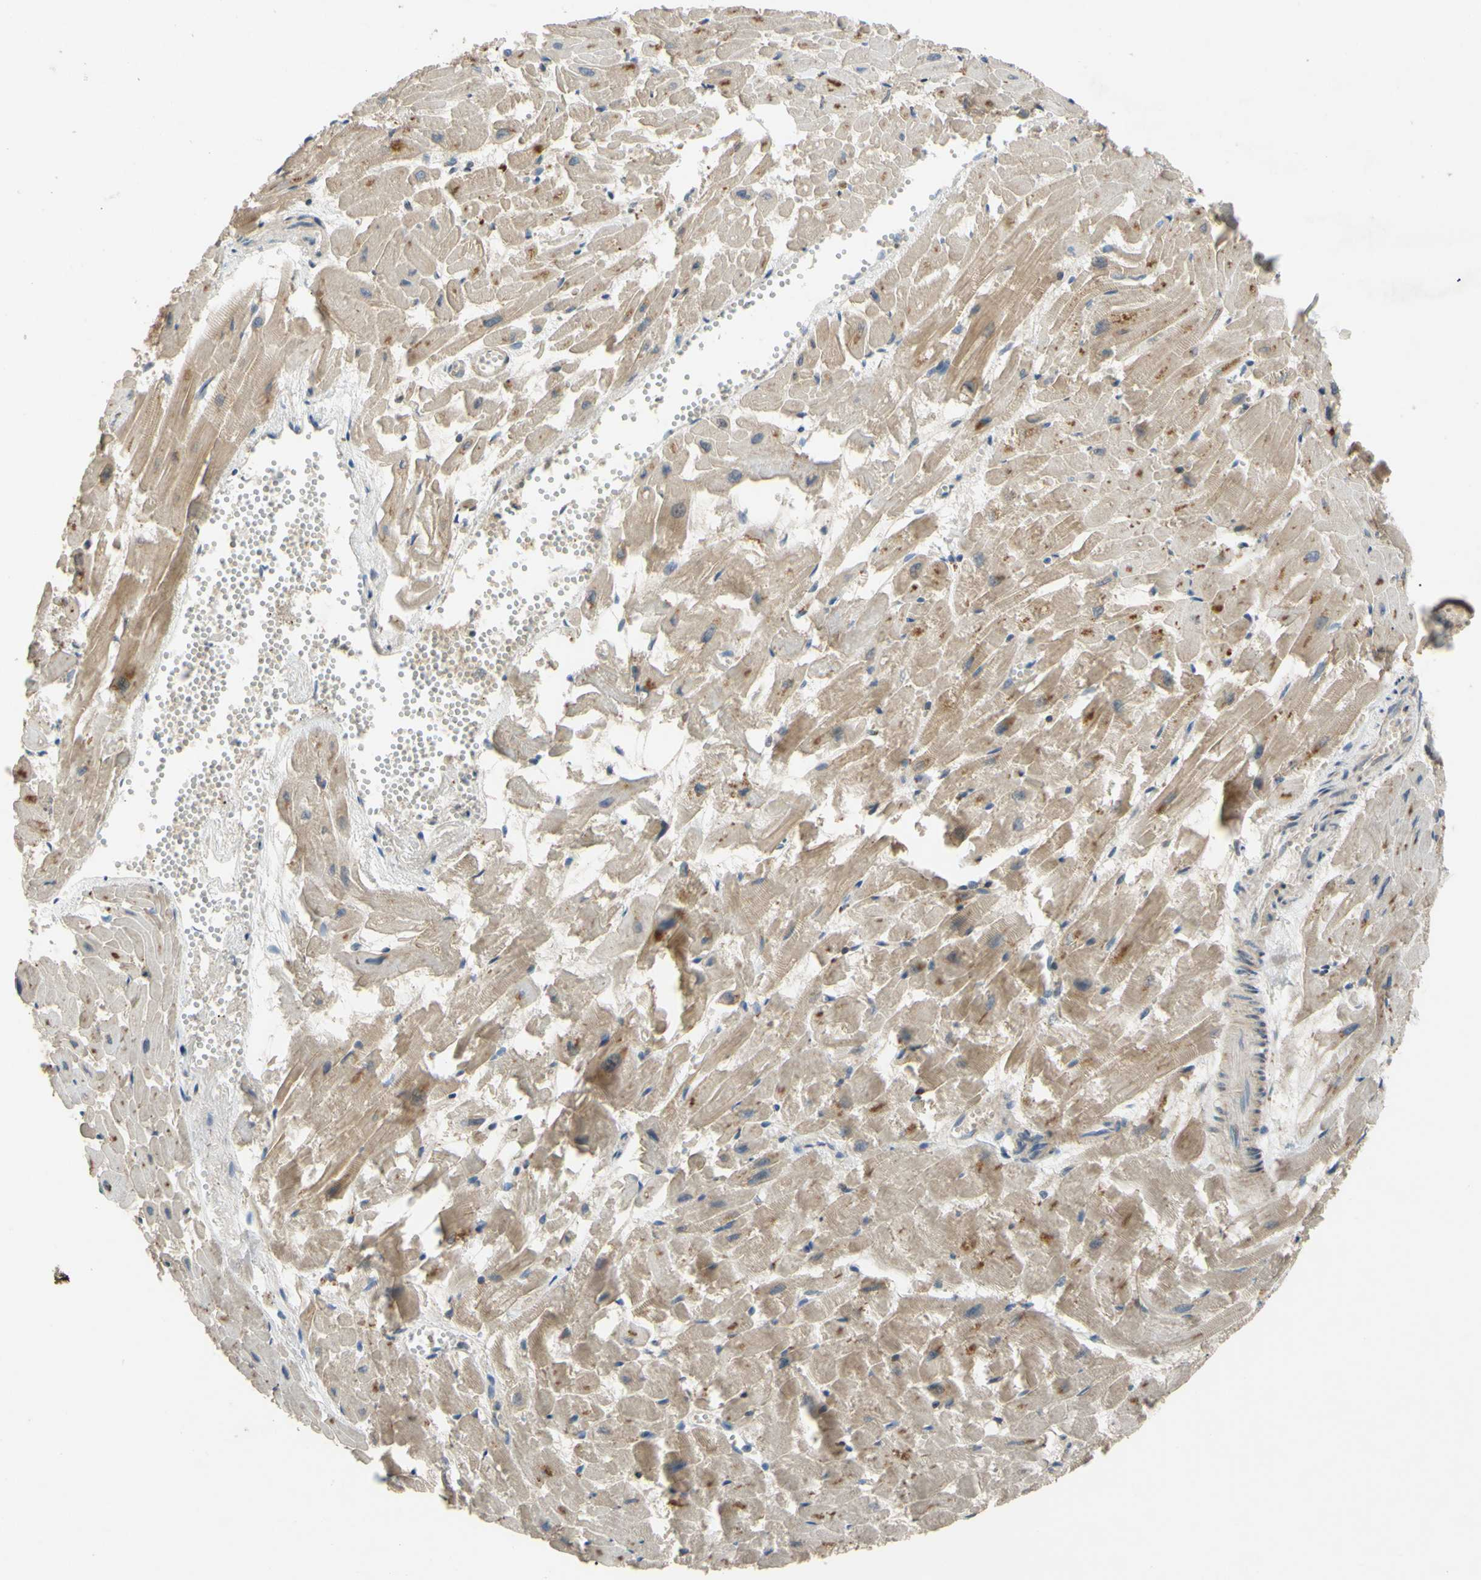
{"staining": {"intensity": "moderate", "quantity": "25%-75%", "location": "cytoplasmic/membranous"}, "tissue": "heart muscle", "cell_type": "Cardiomyocytes", "image_type": "normal", "snomed": [{"axis": "morphology", "description": "Normal tissue, NOS"}, {"axis": "topography", "description": "Heart"}], "caption": "Heart muscle stained with immunohistochemistry (IHC) displays moderate cytoplasmic/membranous staining in about 25%-75% of cardiomyocytes.", "gene": "ALK", "patient": {"sex": "female", "age": 19}}